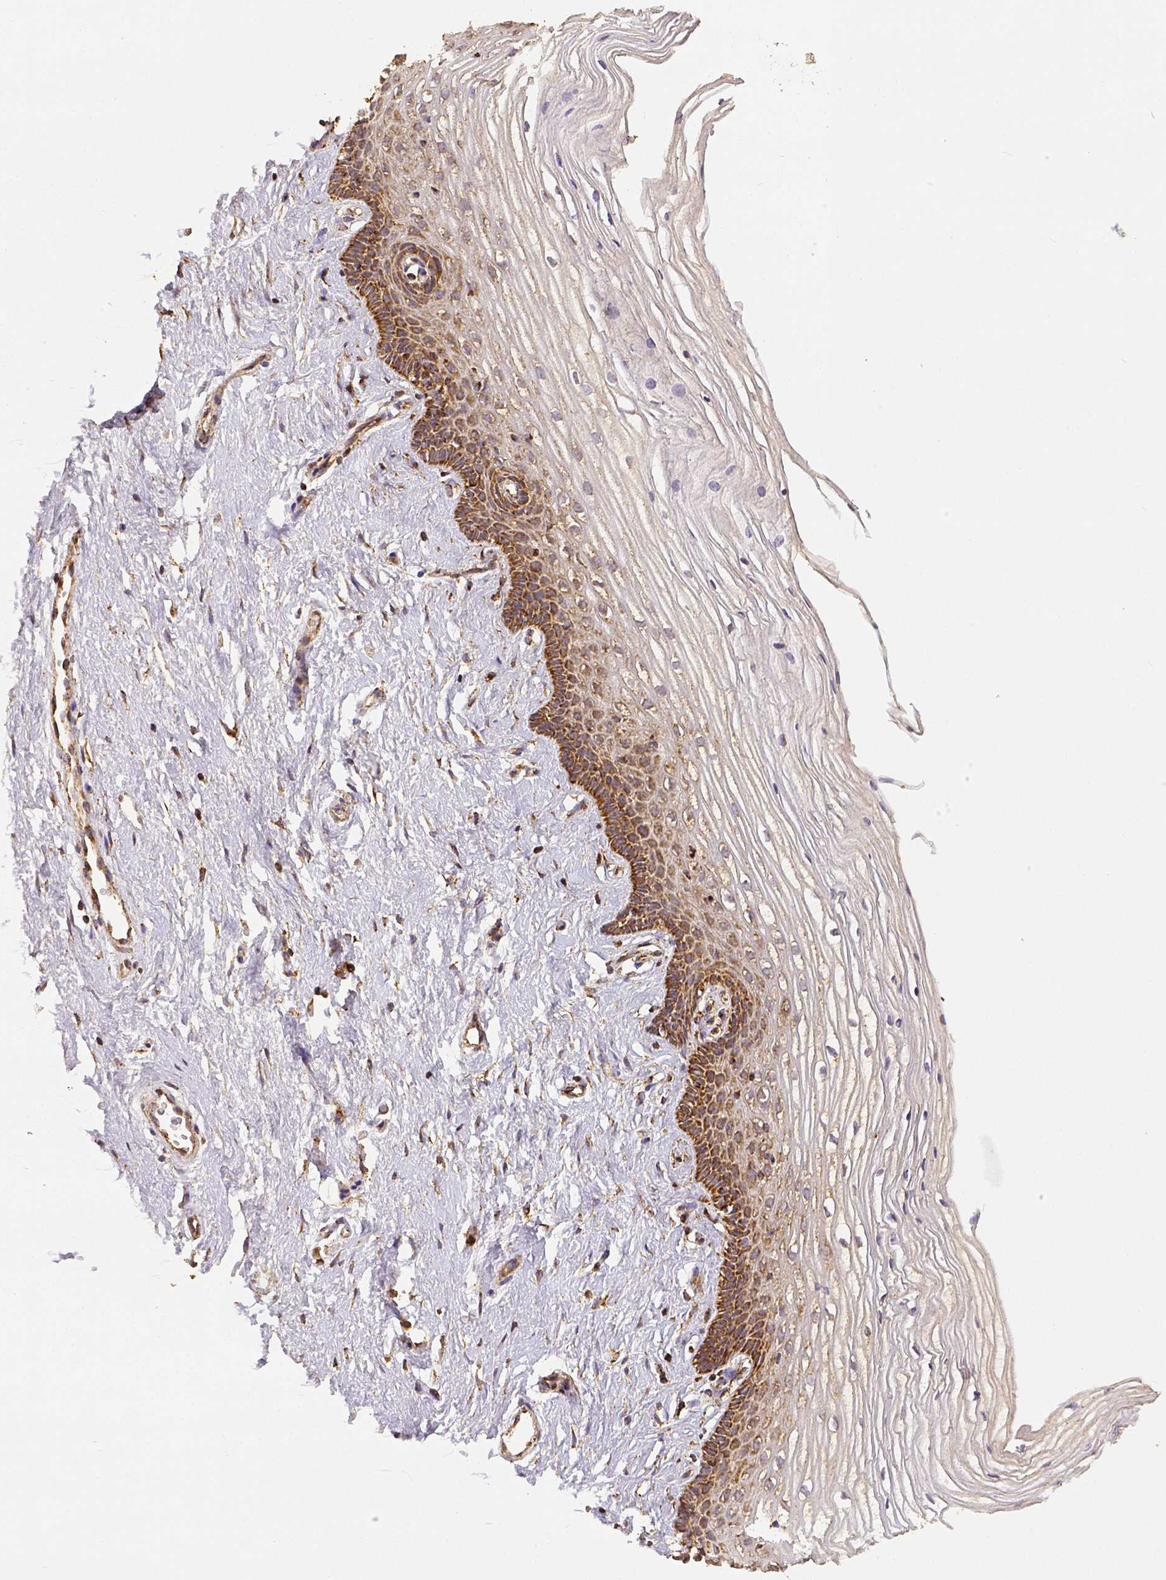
{"staining": {"intensity": "weak", "quantity": ">75%", "location": "cytoplasmic/membranous"}, "tissue": "cervix", "cell_type": "Glandular cells", "image_type": "normal", "snomed": [{"axis": "morphology", "description": "Normal tissue, NOS"}, {"axis": "topography", "description": "Cervix"}], "caption": "High-power microscopy captured an immunohistochemistry (IHC) photomicrograph of normal cervix, revealing weak cytoplasmic/membranous staining in approximately >75% of glandular cells. (DAB (3,3'-diaminobenzidine) = brown stain, brightfield microscopy at high magnification).", "gene": "SDHB", "patient": {"sex": "female", "age": 40}}